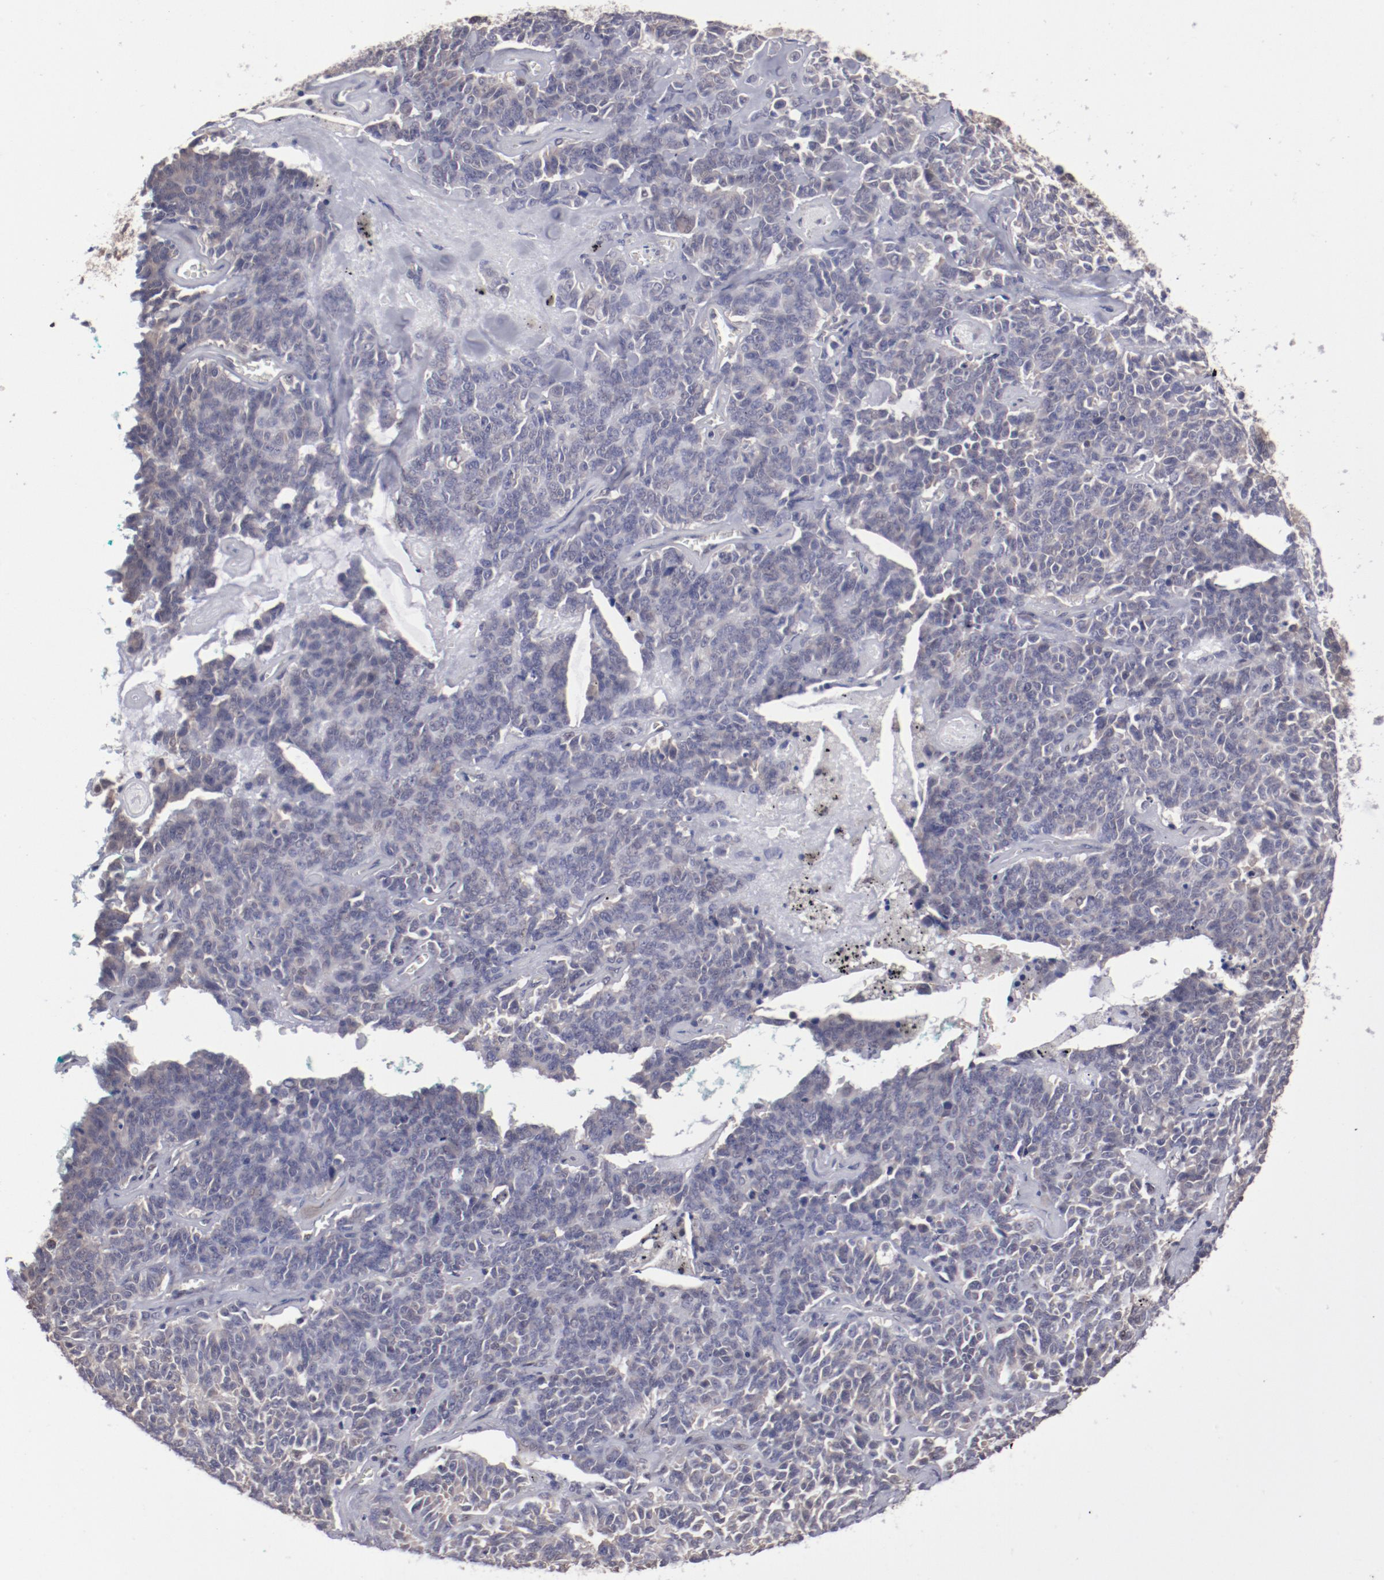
{"staining": {"intensity": "negative", "quantity": "none", "location": "none"}, "tissue": "lung cancer", "cell_type": "Tumor cells", "image_type": "cancer", "snomed": [{"axis": "morphology", "description": "Neoplasm, malignant, NOS"}, {"axis": "topography", "description": "Lung"}], "caption": "High power microscopy histopathology image of an immunohistochemistry photomicrograph of neoplasm (malignant) (lung), revealing no significant staining in tumor cells.", "gene": "ARNT", "patient": {"sex": "female", "age": 58}}